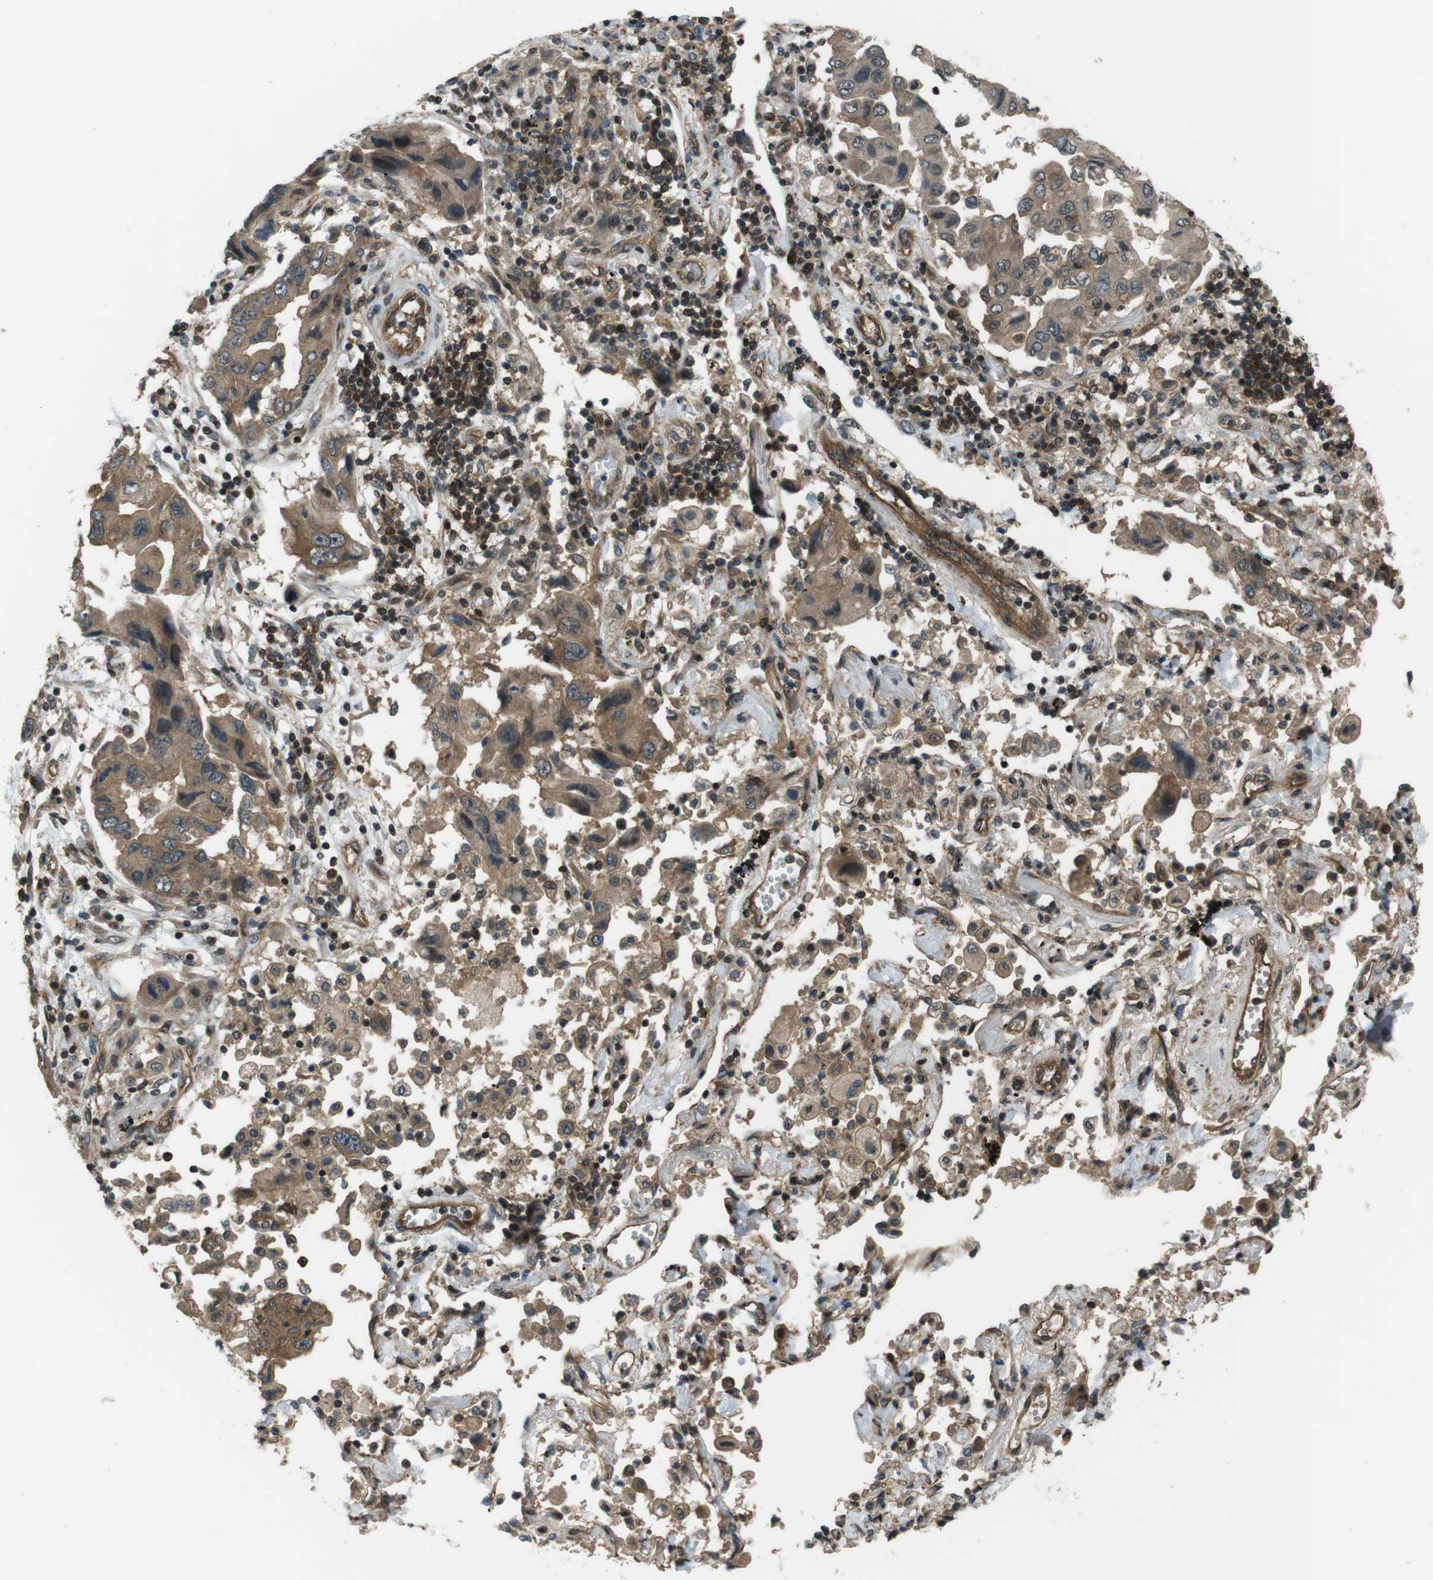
{"staining": {"intensity": "moderate", "quantity": ">75%", "location": "cytoplasmic/membranous"}, "tissue": "lung cancer", "cell_type": "Tumor cells", "image_type": "cancer", "snomed": [{"axis": "morphology", "description": "Adenocarcinoma, NOS"}, {"axis": "topography", "description": "Lung"}], "caption": "Immunohistochemical staining of human lung cancer (adenocarcinoma) demonstrates moderate cytoplasmic/membranous protein positivity in approximately >75% of tumor cells. (Brightfield microscopy of DAB IHC at high magnification).", "gene": "TIAM2", "patient": {"sex": "female", "age": 65}}